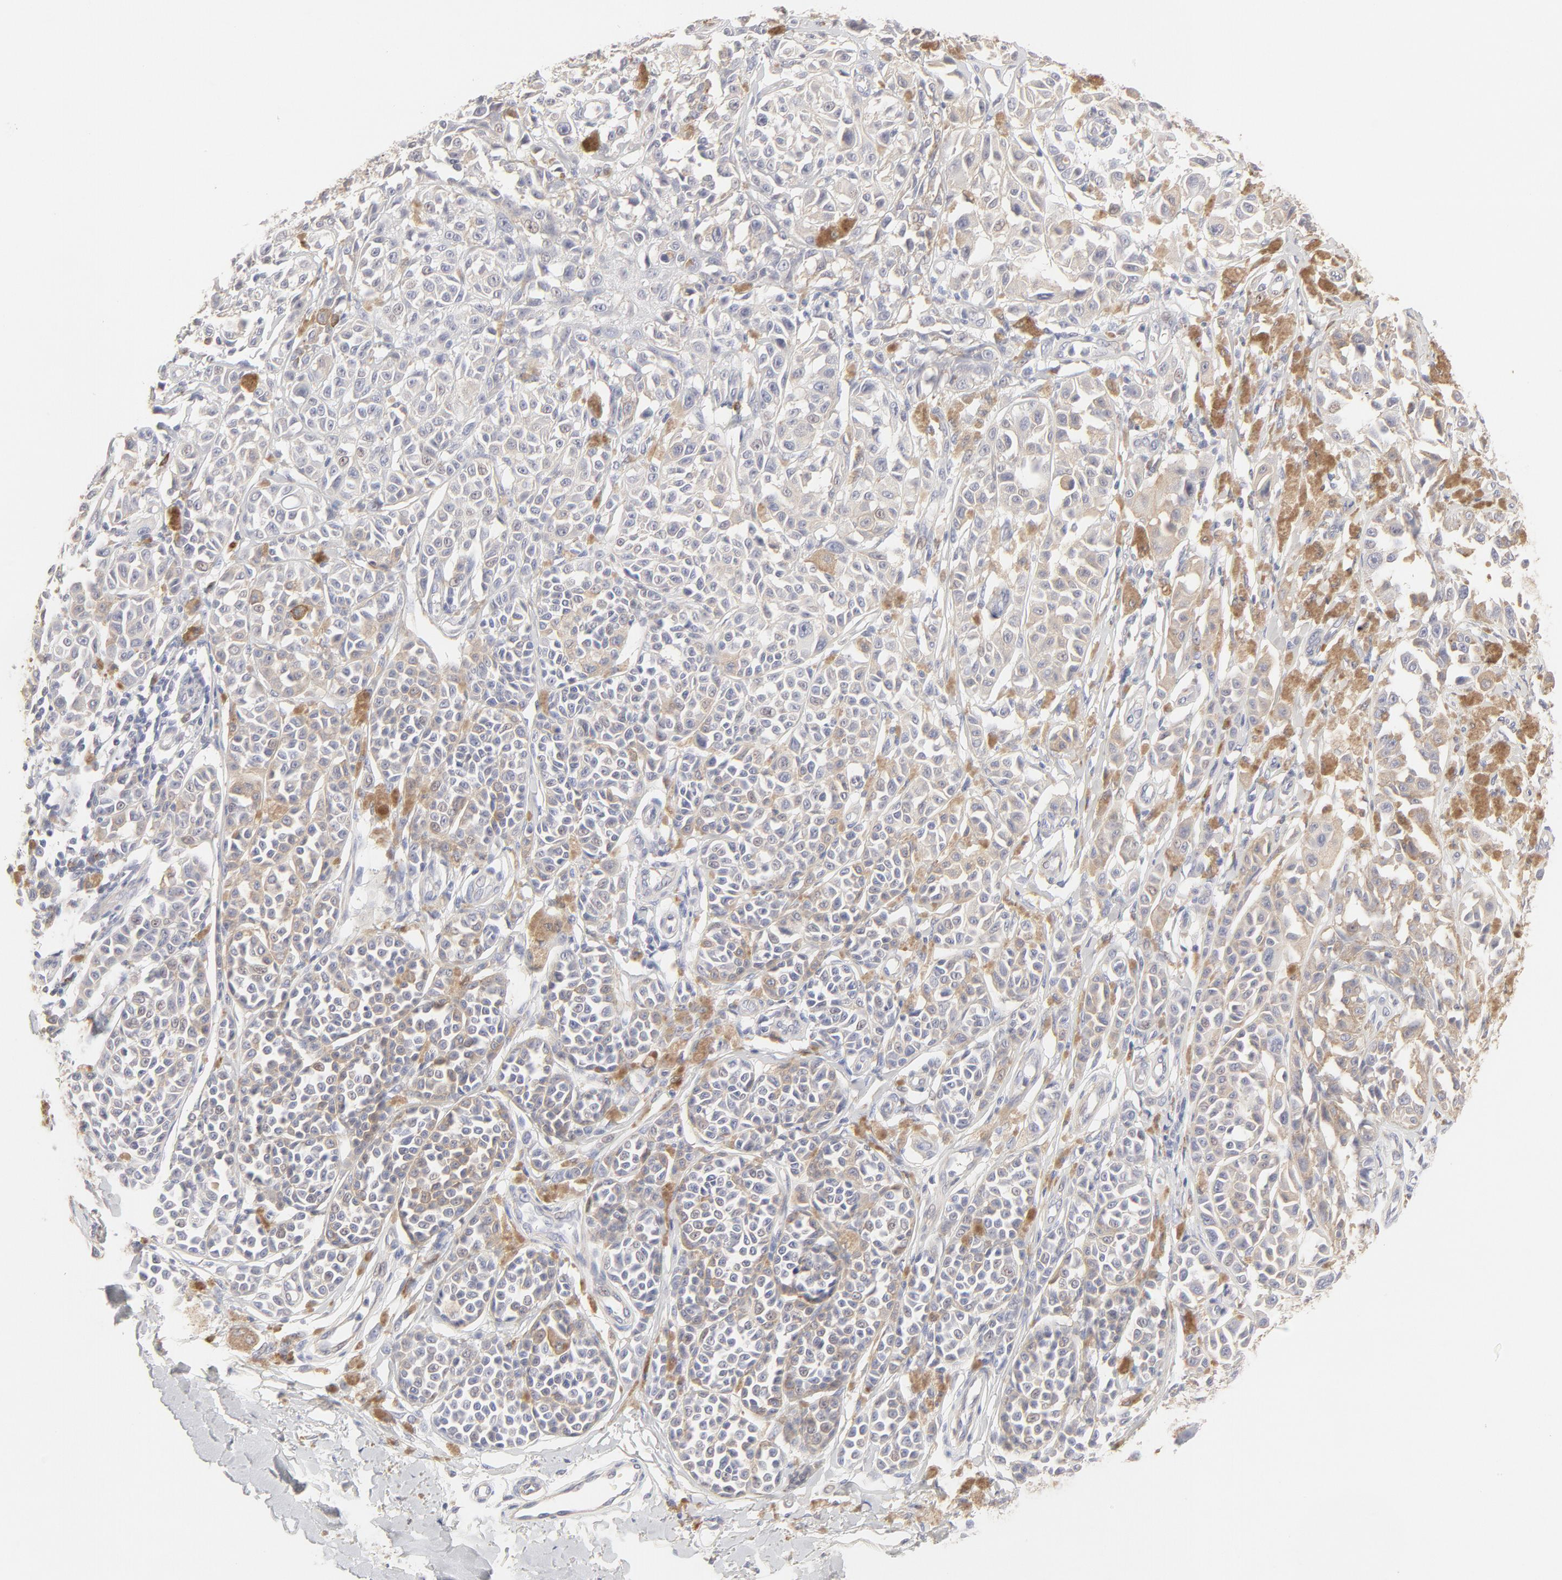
{"staining": {"intensity": "weak", "quantity": "25%-75%", "location": "cytoplasmic/membranous"}, "tissue": "melanoma", "cell_type": "Tumor cells", "image_type": "cancer", "snomed": [{"axis": "morphology", "description": "Malignant melanoma, NOS"}, {"axis": "topography", "description": "Skin"}], "caption": "Immunohistochemical staining of human melanoma shows low levels of weak cytoplasmic/membranous protein positivity in approximately 25%-75% of tumor cells.", "gene": "ELF3", "patient": {"sex": "female", "age": 38}}